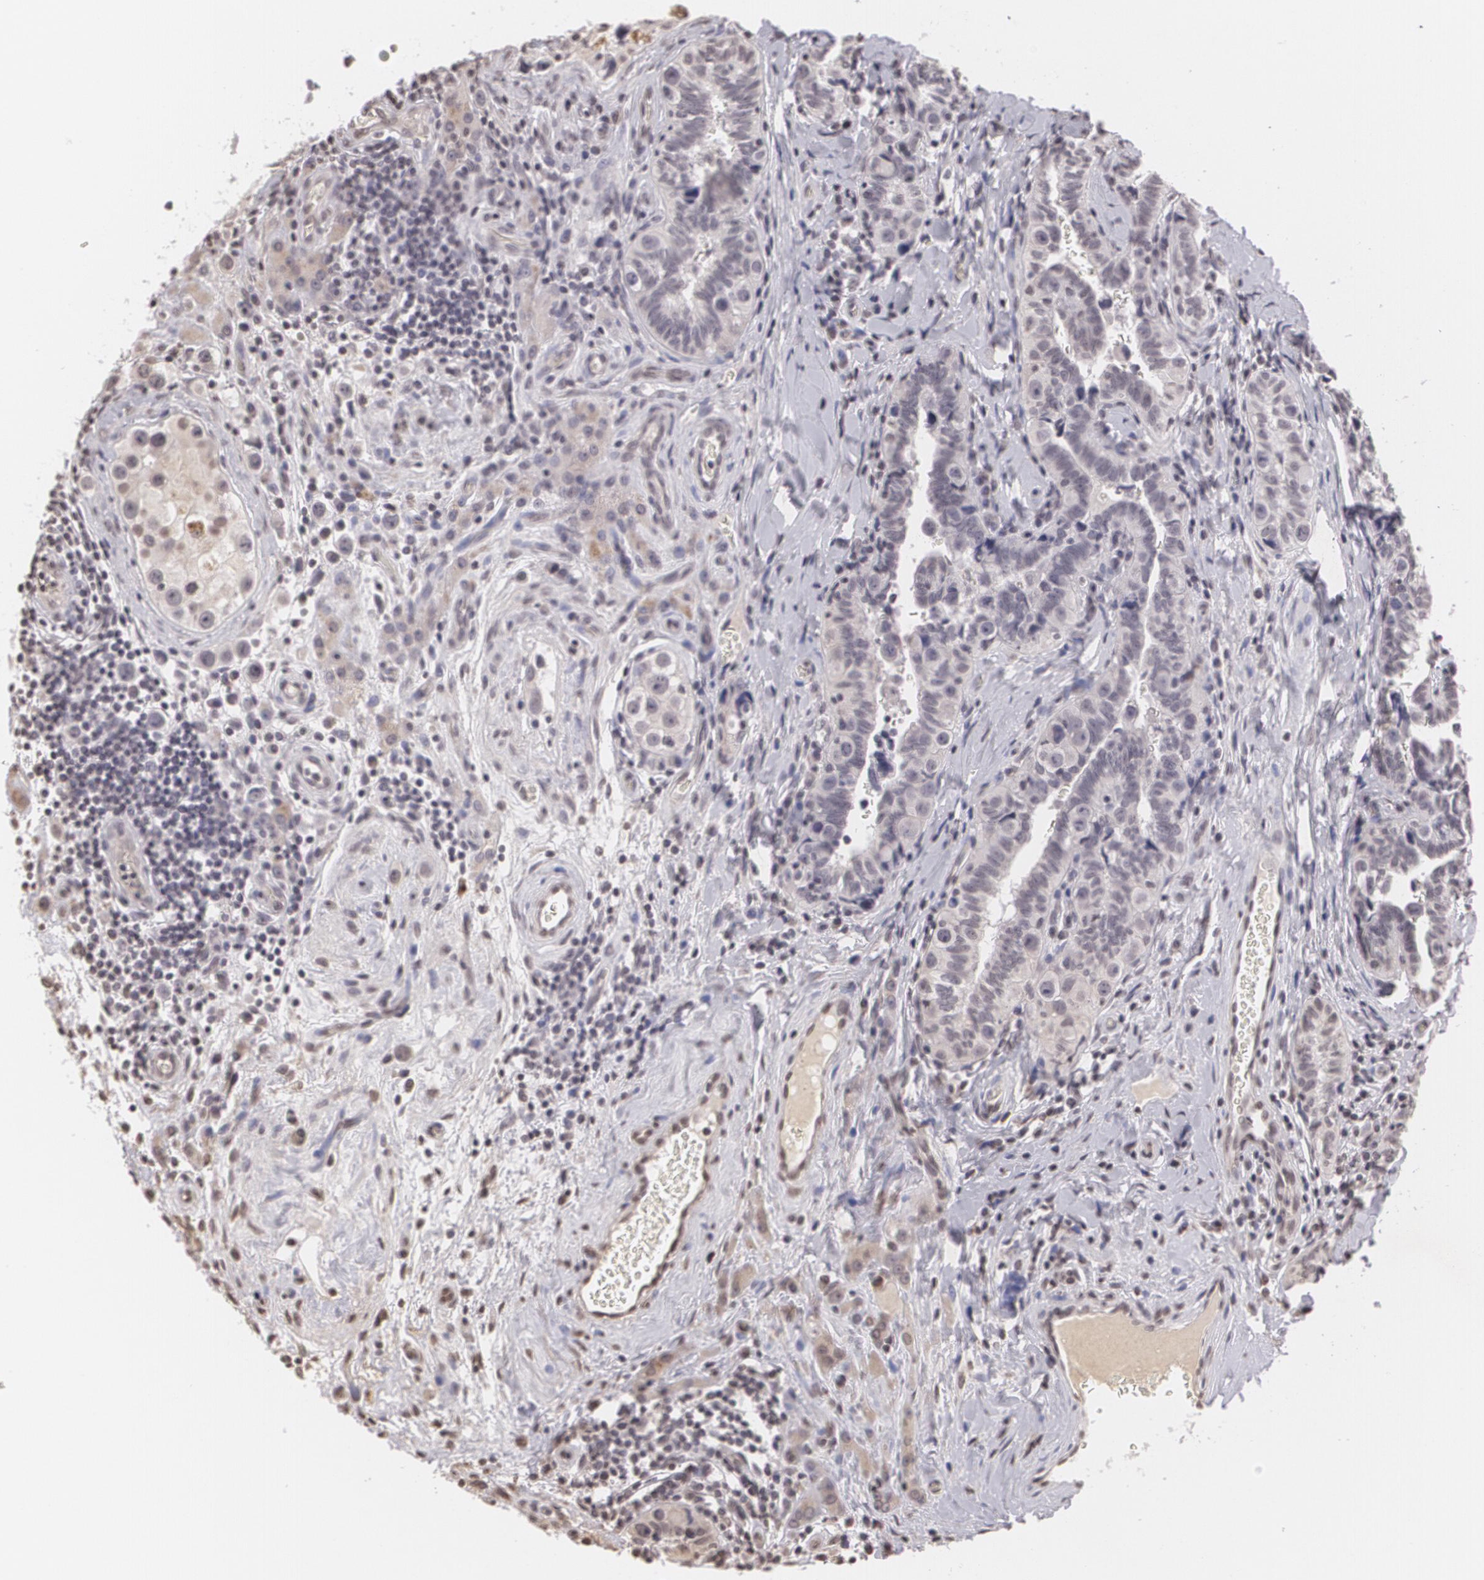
{"staining": {"intensity": "negative", "quantity": "none", "location": "none"}, "tissue": "testis cancer", "cell_type": "Tumor cells", "image_type": "cancer", "snomed": [{"axis": "morphology", "description": "Seminoma, NOS"}, {"axis": "topography", "description": "Testis"}], "caption": "Immunohistochemical staining of human testis seminoma demonstrates no significant staining in tumor cells. Nuclei are stained in blue.", "gene": "MUC1", "patient": {"sex": "male", "age": 32}}